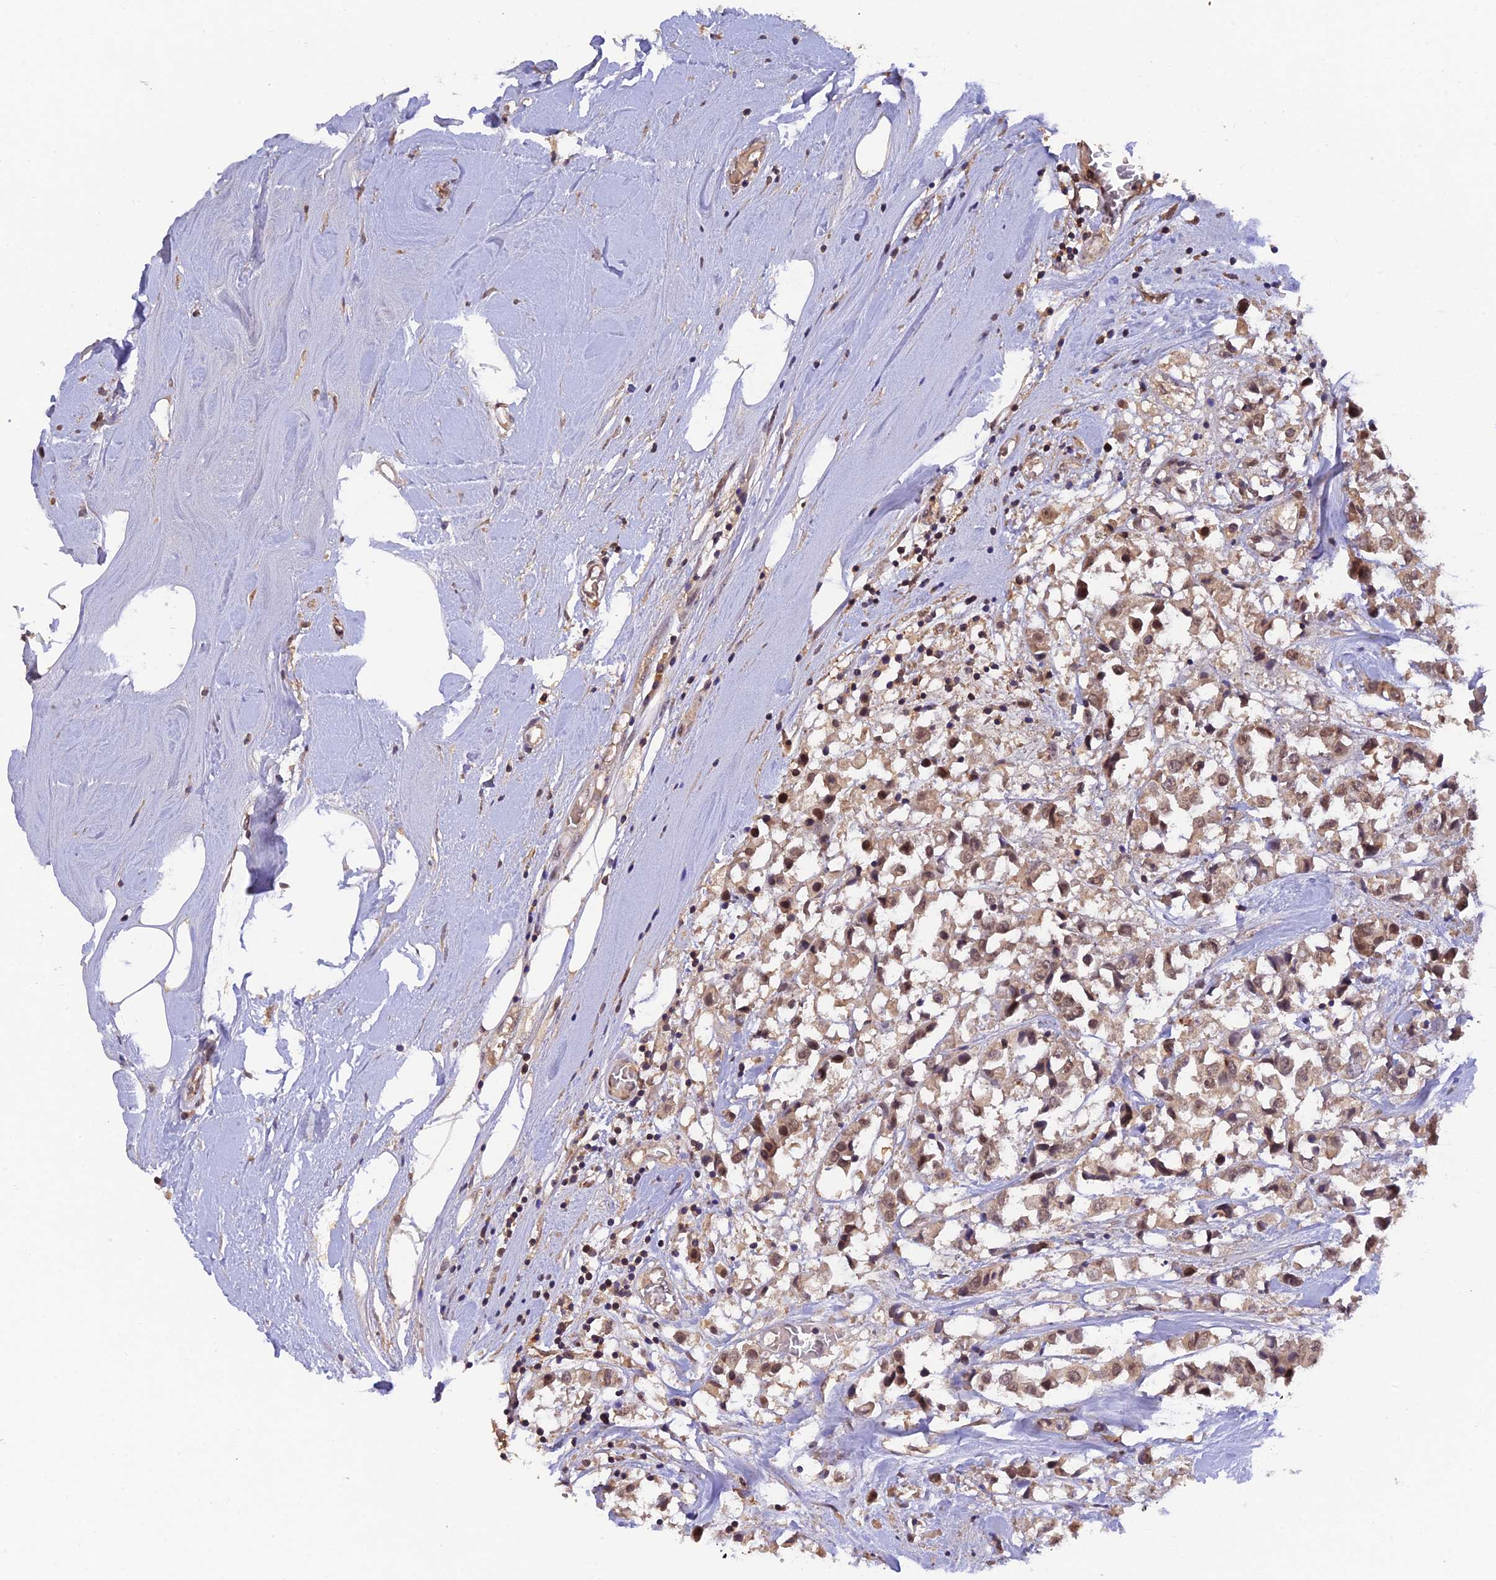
{"staining": {"intensity": "moderate", "quantity": ">75%", "location": "cytoplasmic/membranous,nuclear"}, "tissue": "breast cancer", "cell_type": "Tumor cells", "image_type": "cancer", "snomed": [{"axis": "morphology", "description": "Duct carcinoma"}, {"axis": "topography", "description": "Breast"}], "caption": "Tumor cells show medium levels of moderate cytoplasmic/membranous and nuclear positivity in approximately >75% of cells in breast invasive ductal carcinoma.", "gene": "ZNF436", "patient": {"sex": "female", "age": 61}}